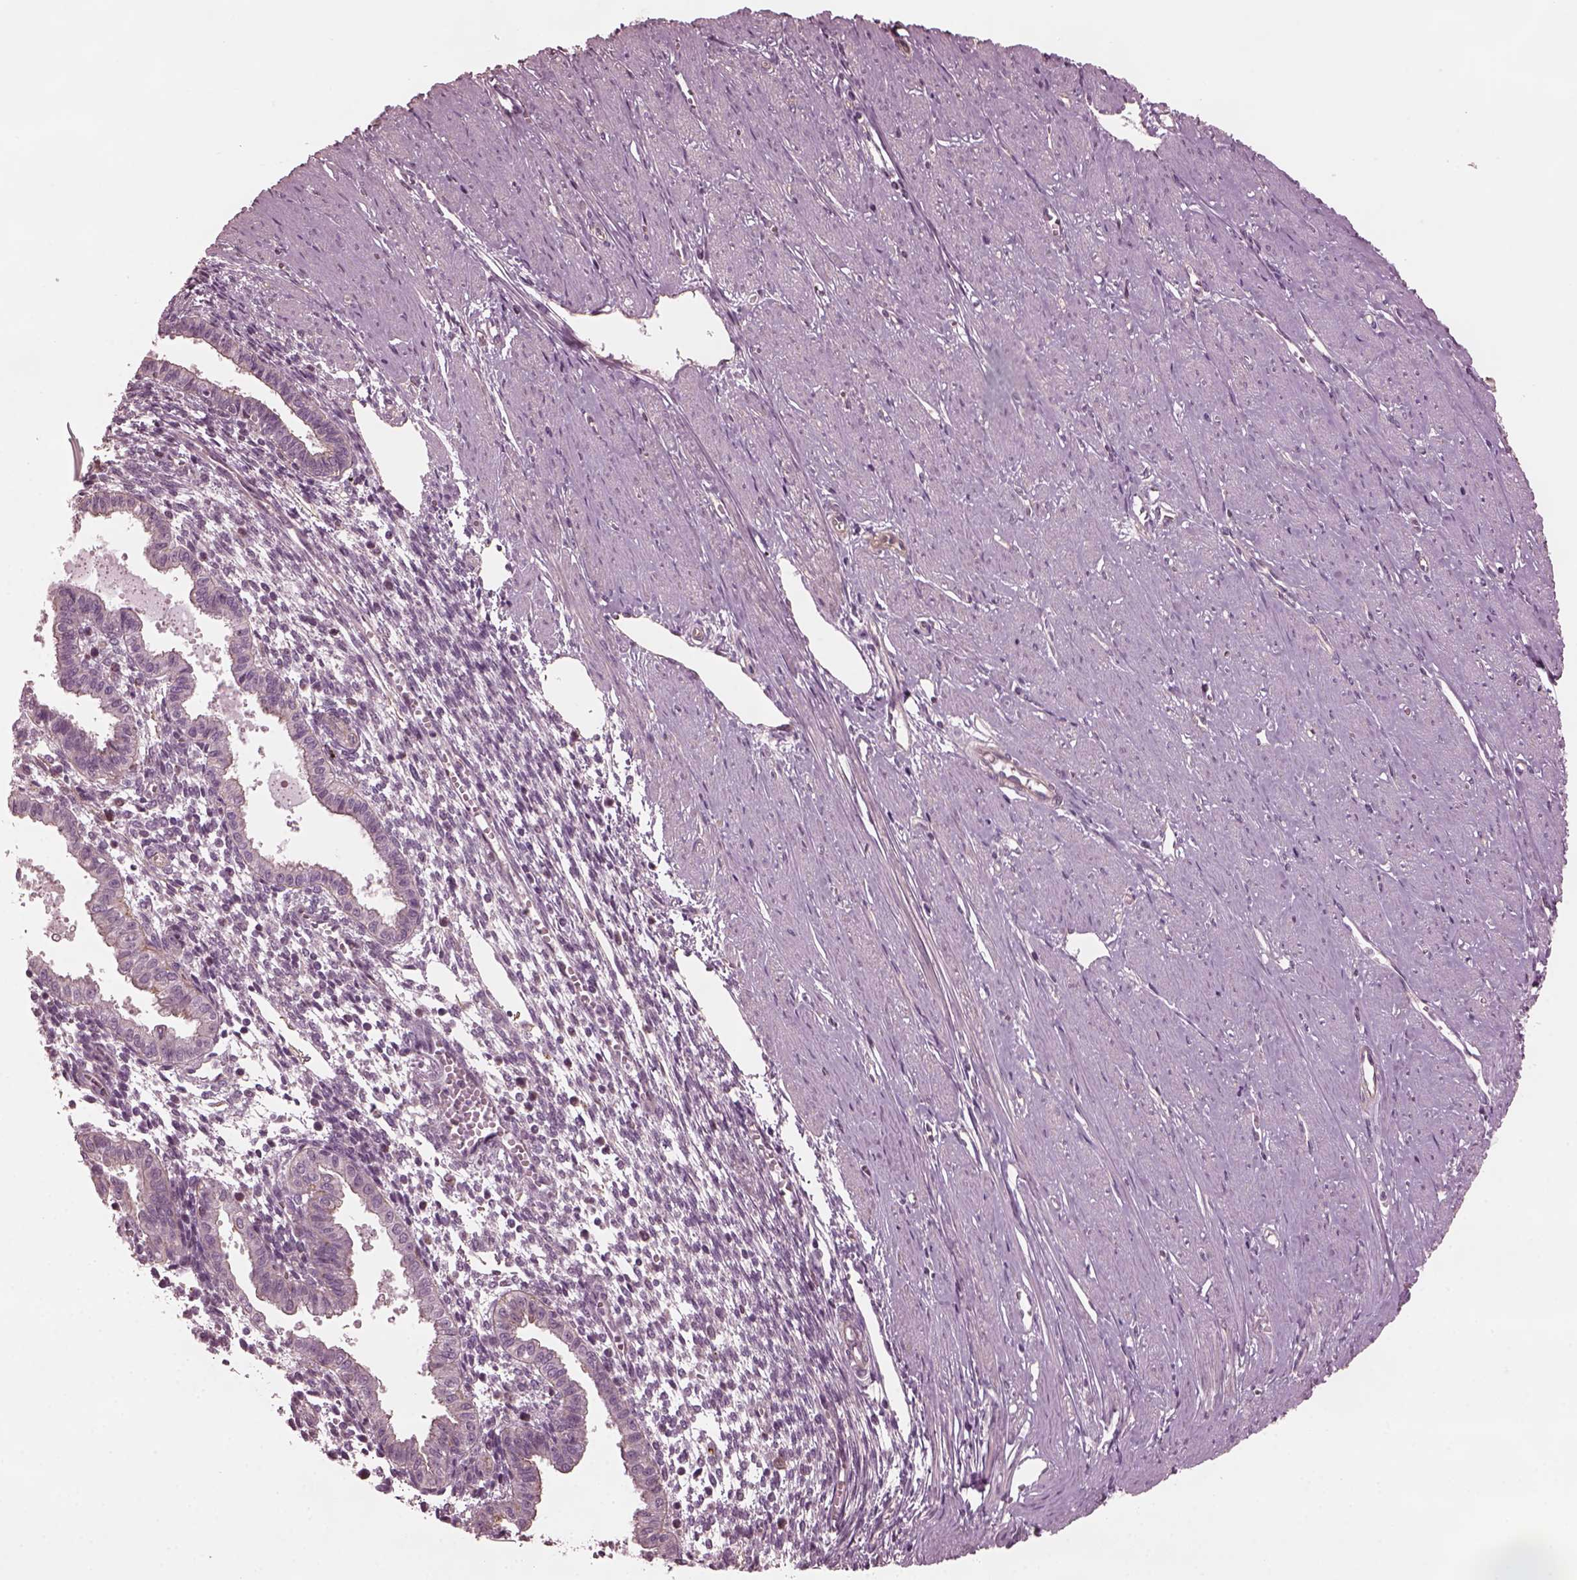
{"staining": {"intensity": "negative", "quantity": "none", "location": "none"}, "tissue": "endometrium", "cell_type": "Cells in endometrial stroma", "image_type": "normal", "snomed": [{"axis": "morphology", "description": "Normal tissue, NOS"}, {"axis": "topography", "description": "Endometrium"}], "caption": "Endometrium stained for a protein using immunohistochemistry (IHC) shows no staining cells in endometrial stroma.", "gene": "ODAD1", "patient": {"sex": "female", "age": 37}}